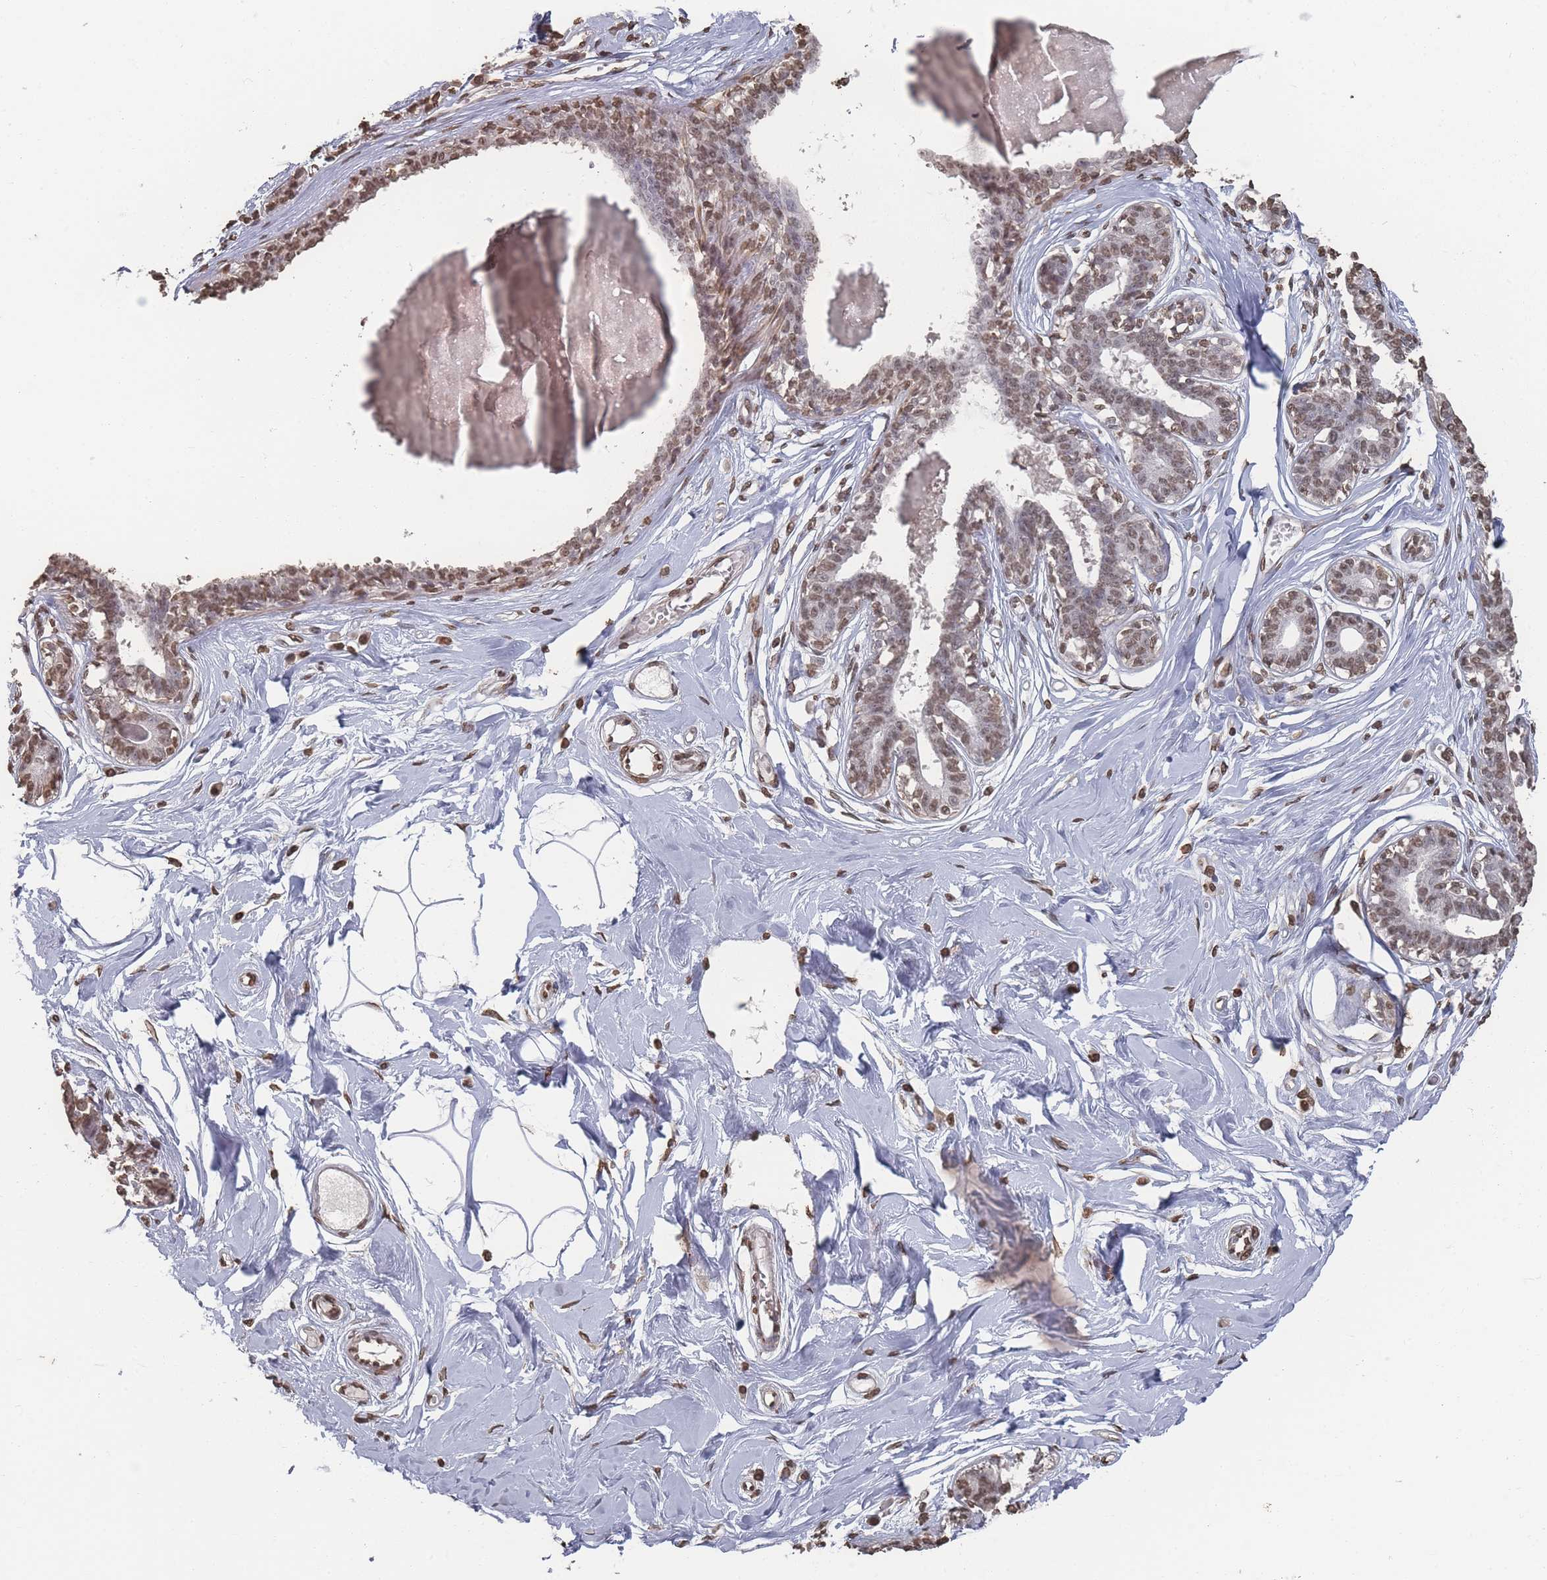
{"staining": {"intensity": "negative", "quantity": "none", "location": "none"}, "tissue": "breast", "cell_type": "Adipocytes", "image_type": "normal", "snomed": [{"axis": "morphology", "description": "Normal tissue, NOS"}, {"axis": "topography", "description": "Breast"}], "caption": "Histopathology image shows no protein positivity in adipocytes of benign breast.", "gene": "PLEKHG5", "patient": {"sex": "female", "age": 45}}